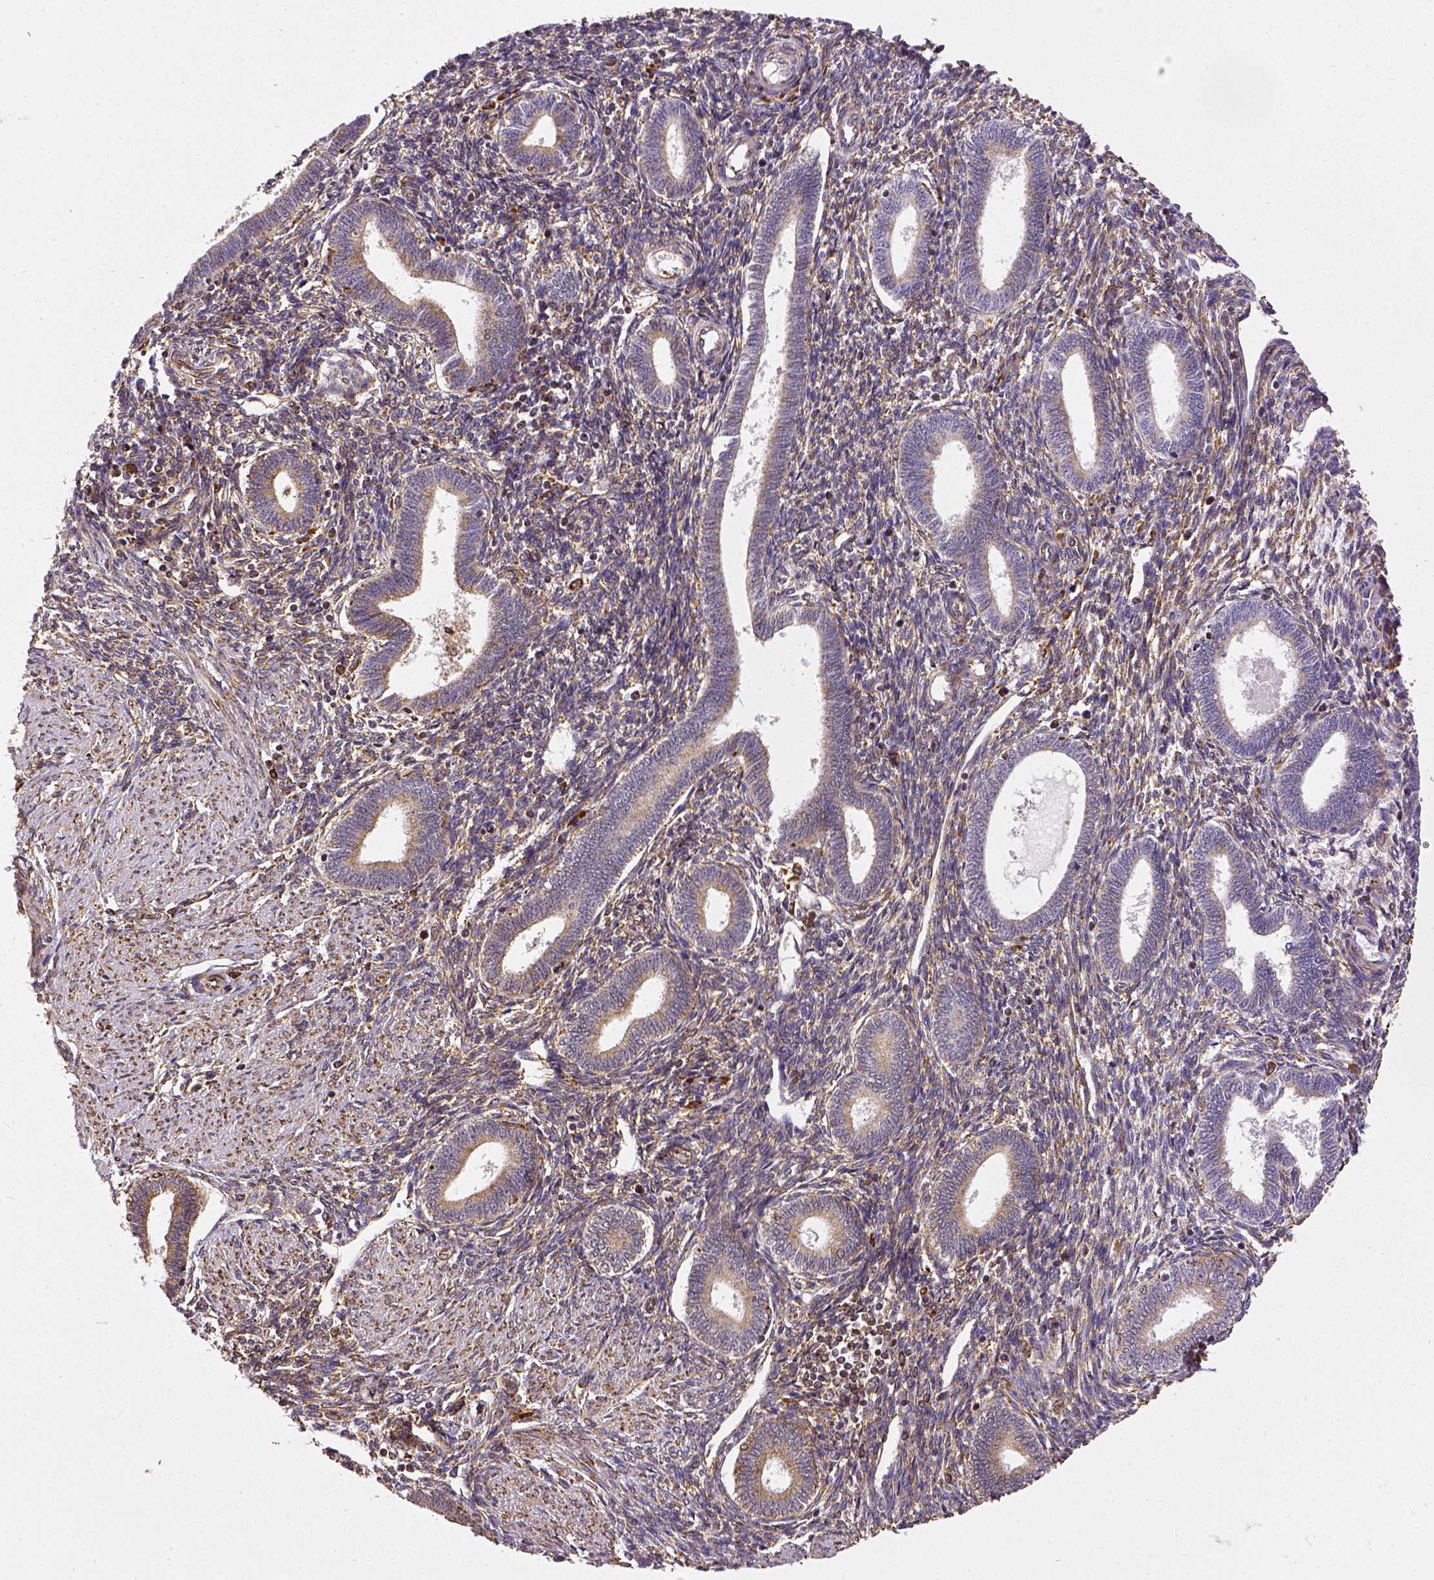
{"staining": {"intensity": "moderate", "quantity": ">75%", "location": "cytoplasmic/membranous"}, "tissue": "endometrium", "cell_type": "Cells in endometrial stroma", "image_type": "normal", "snomed": [{"axis": "morphology", "description": "Normal tissue, NOS"}, {"axis": "topography", "description": "Endometrium"}], "caption": "Immunohistochemistry (IHC) (DAB) staining of normal endometrium demonstrates moderate cytoplasmic/membranous protein expression in approximately >75% of cells in endometrial stroma. (Brightfield microscopy of DAB IHC at high magnification).", "gene": "MTDH", "patient": {"sex": "female", "age": 42}}